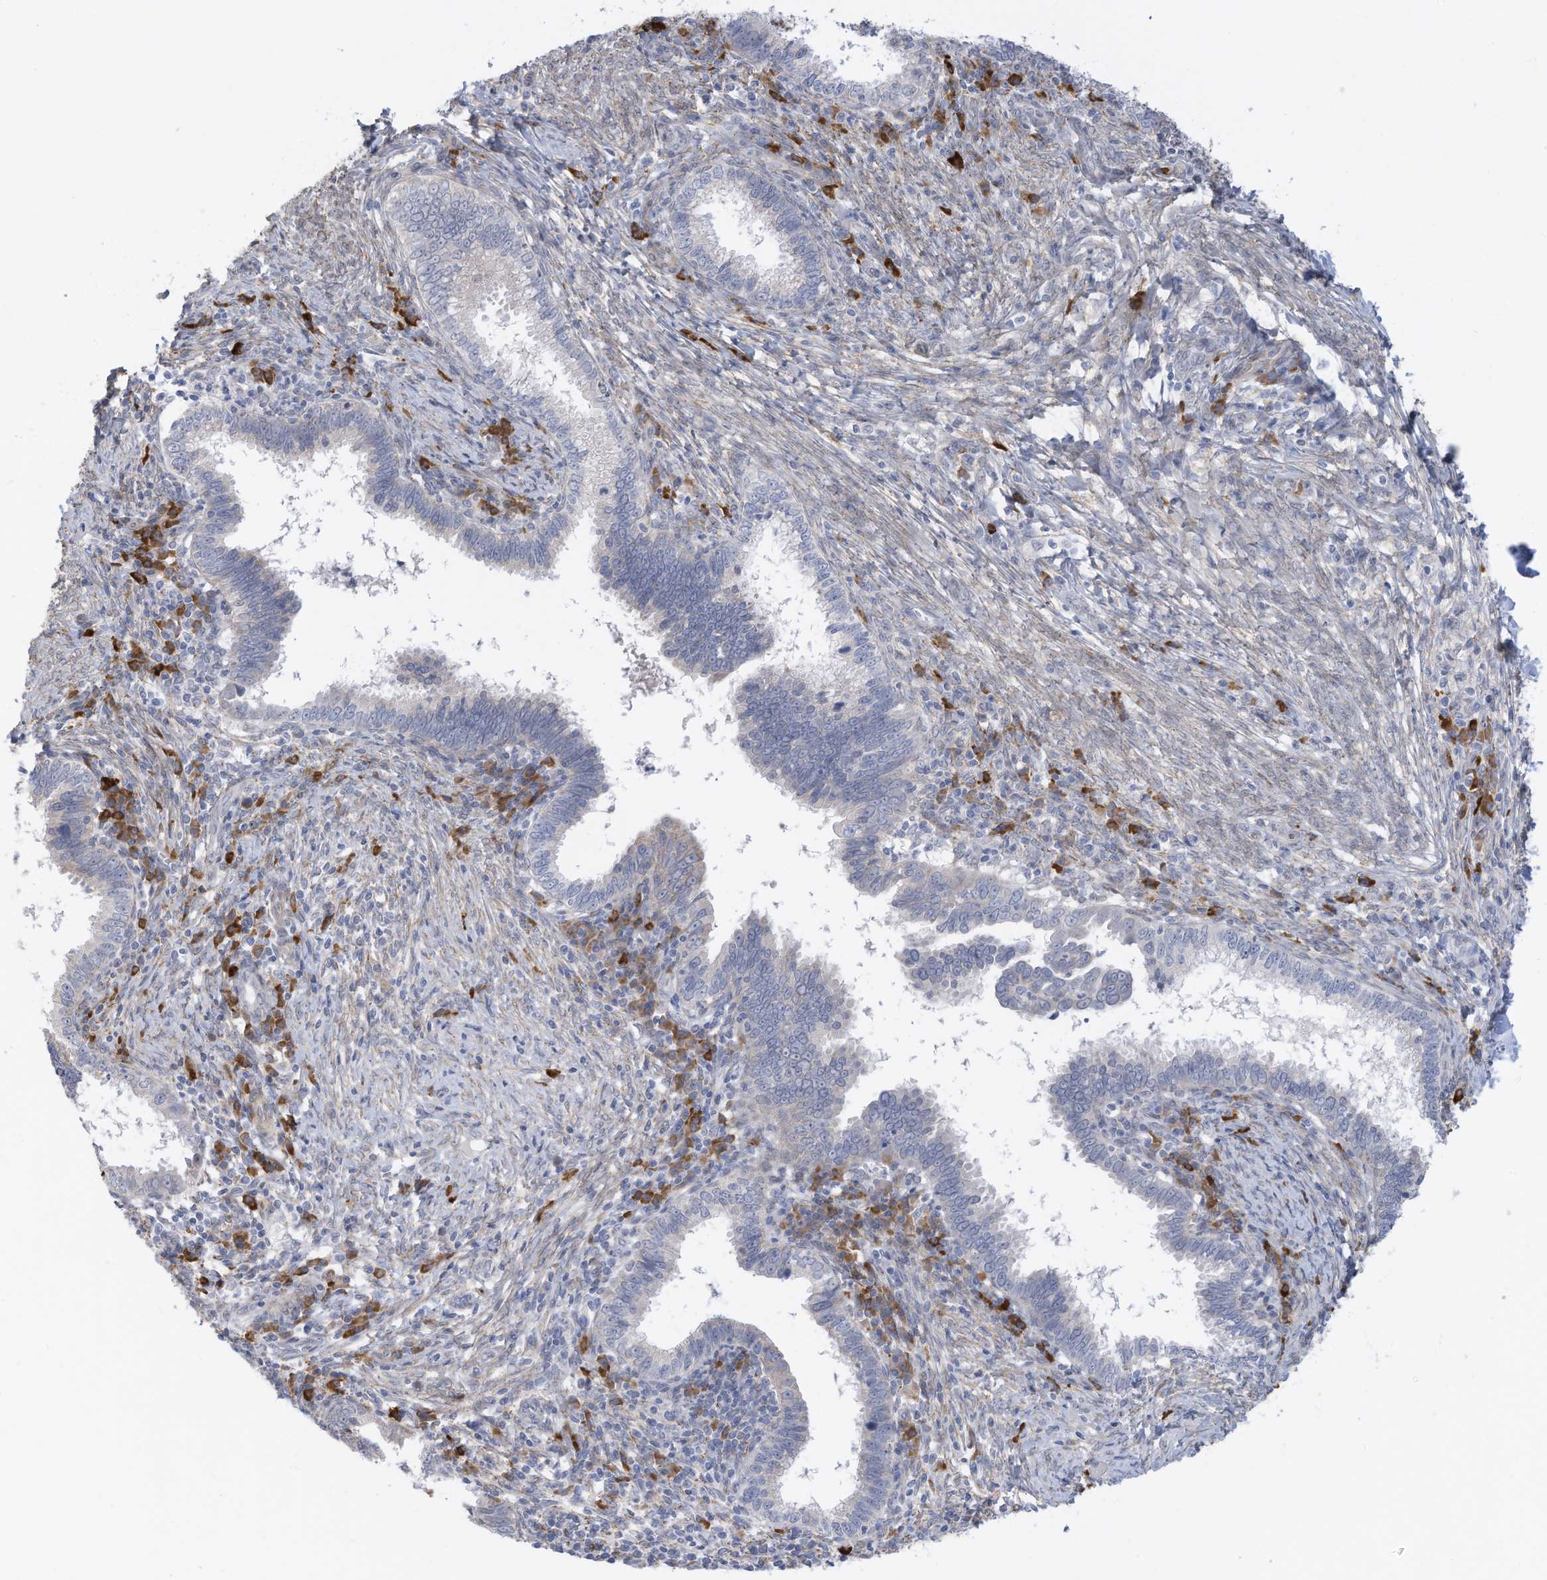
{"staining": {"intensity": "negative", "quantity": "none", "location": "none"}, "tissue": "cervical cancer", "cell_type": "Tumor cells", "image_type": "cancer", "snomed": [{"axis": "morphology", "description": "Adenocarcinoma, NOS"}, {"axis": "topography", "description": "Cervix"}], "caption": "There is no significant staining in tumor cells of adenocarcinoma (cervical).", "gene": "ZNF292", "patient": {"sex": "female", "age": 36}}